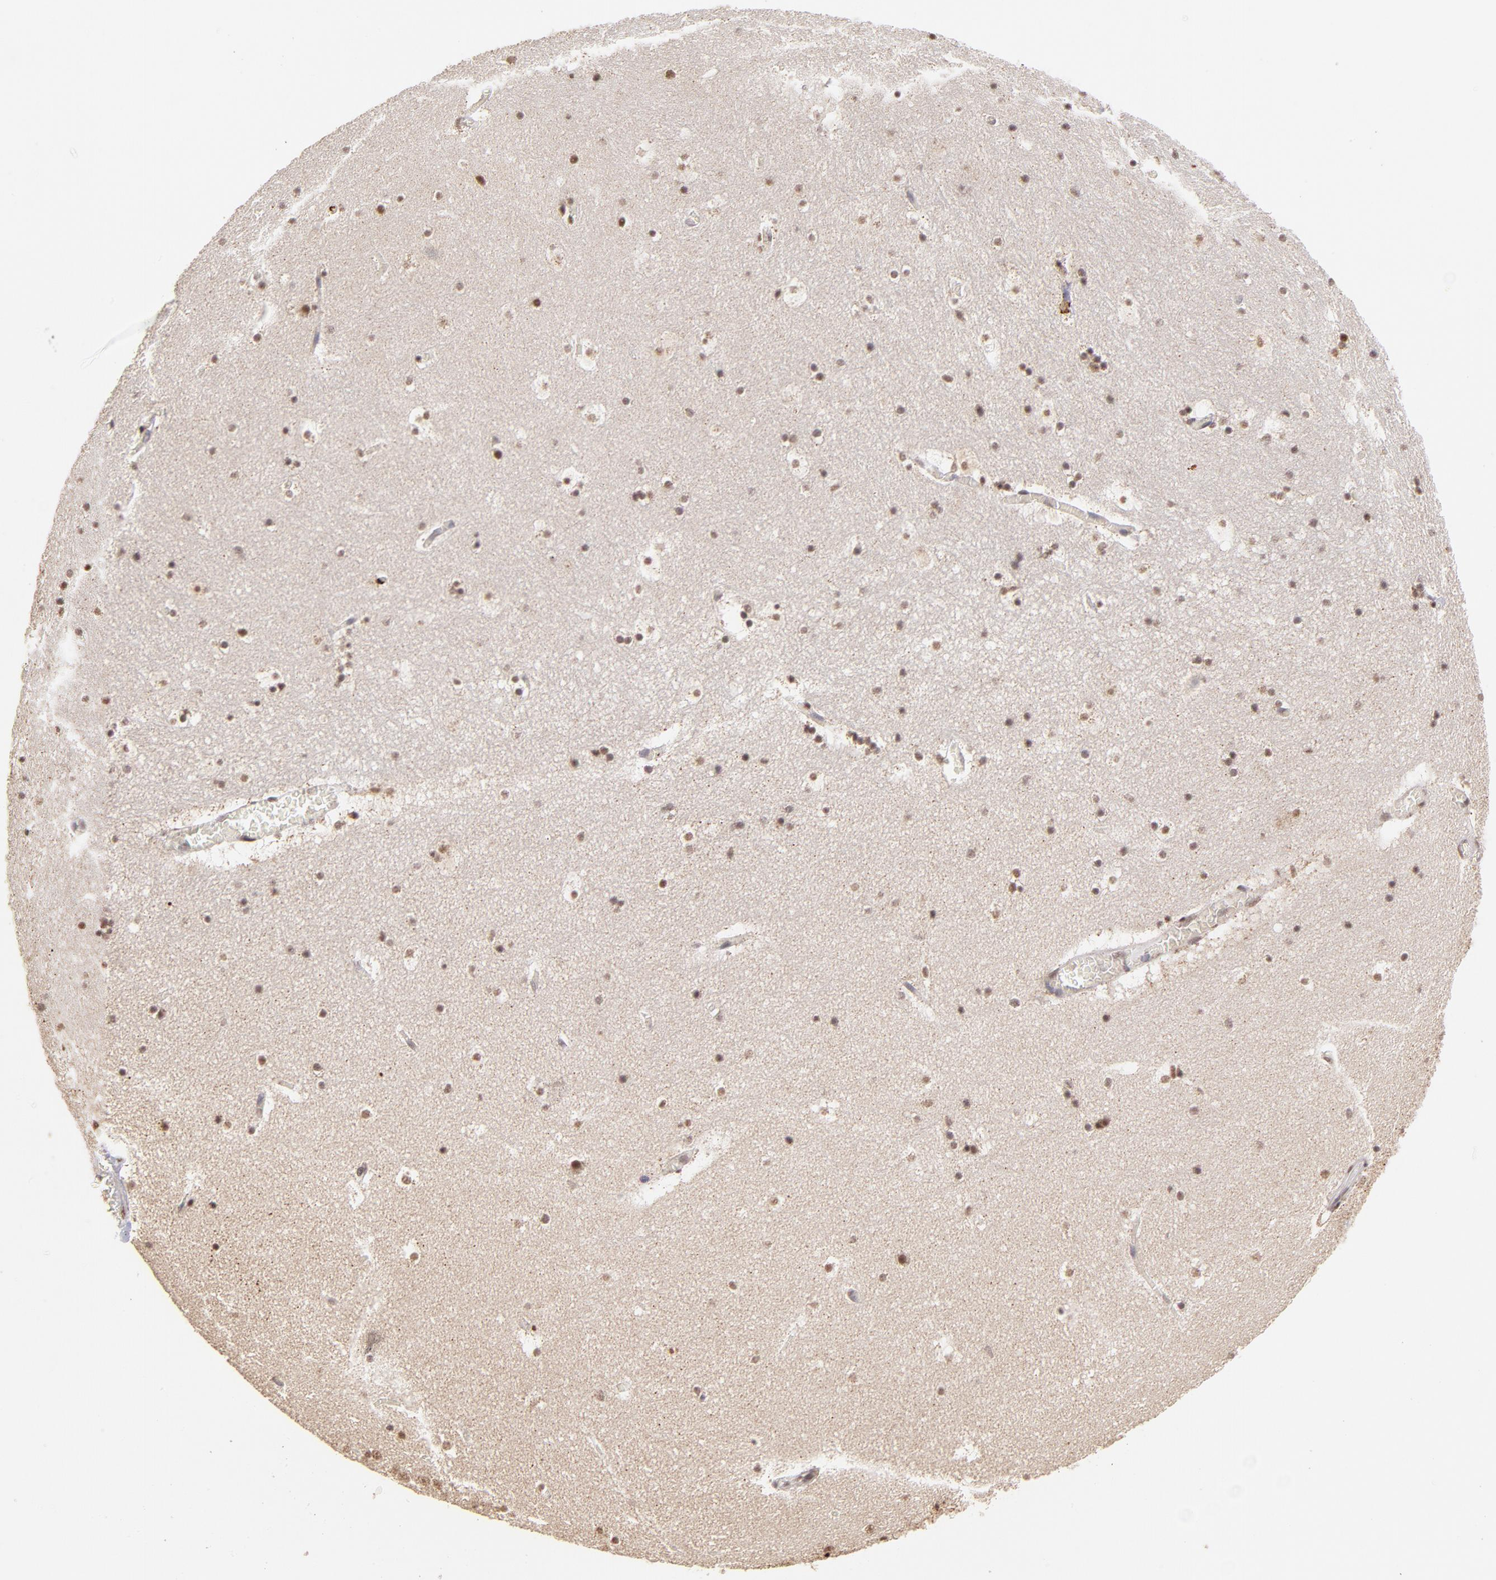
{"staining": {"intensity": "moderate", "quantity": ">75%", "location": "nuclear"}, "tissue": "hippocampus", "cell_type": "Glial cells", "image_type": "normal", "snomed": [{"axis": "morphology", "description": "Normal tissue, NOS"}, {"axis": "topography", "description": "Hippocampus"}], "caption": "Moderate nuclear staining is present in about >75% of glial cells in normal hippocampus. The staining was performed using DAB to visualize the protein expression in brown, while the nuclei were stained in blue with hematoxylin (Magnification: 20x).", "gene": "ZFX", "patient": {"sex": "male", "age": 45}}